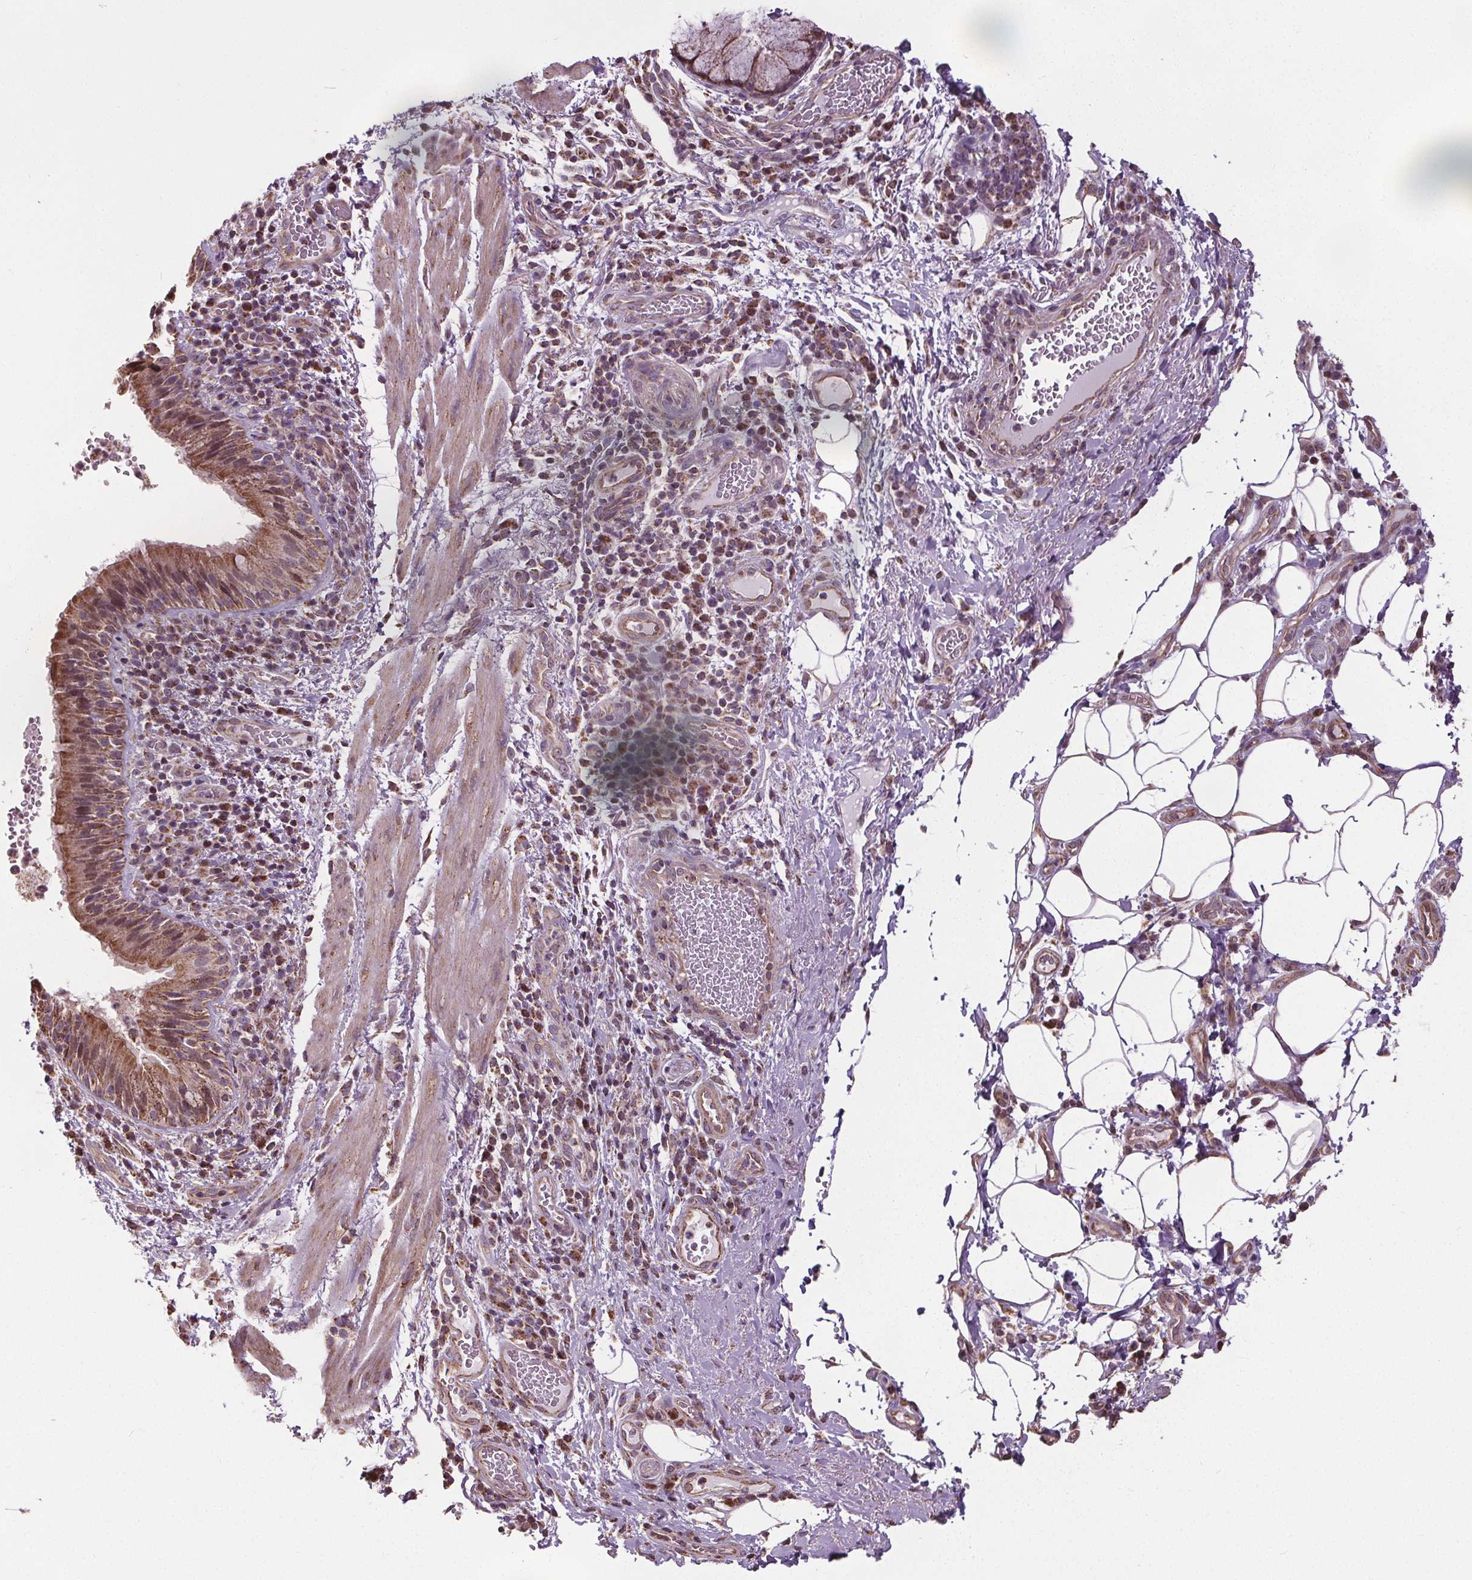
{"staining": {"intensity": "moderate", "quantity": ">75%", "location": "cytoplasmic/membranous"}, "tissue": "bronchus", "cell_type": "Respiratory epithelial cells", "image_type": "normal", "snomed": [{"axis": "morphology", "description": "Normal tissue, NOS"}, {"axis": "topography", "description": "Lymph node"}, {"axis": "topography", "description": "Bronchus"}], "caption": "Moderate cytoplasmic/membranous protein expression is seen in about >75% of respiratory epithelial cells in bronchus.", "gene": "ZNF548", "patient": {"sex": "male", "age": 56}}